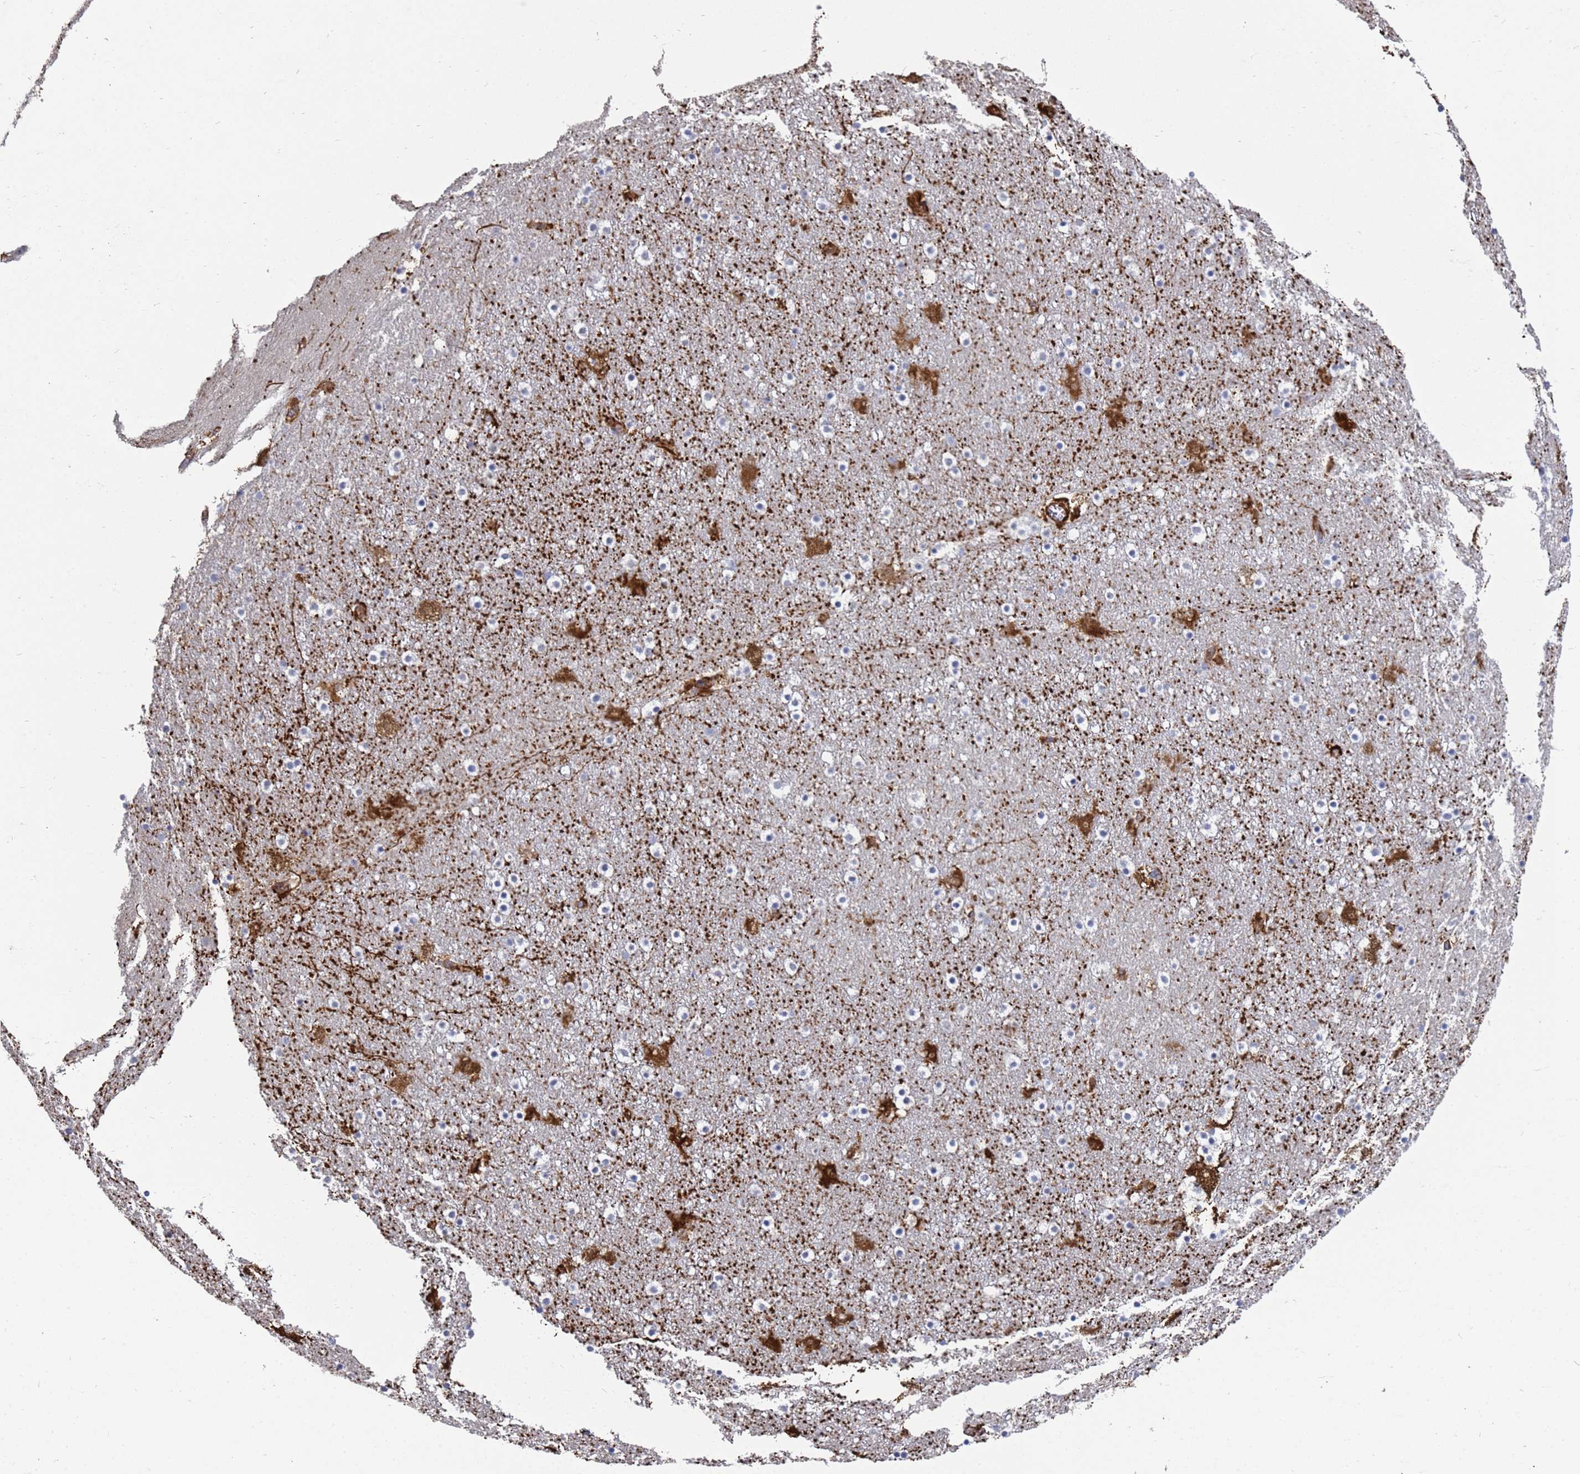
{"staining": {"intensity": "strong", "quantity": "25%-75%", "location": "cytoplasmic/membranous"}, "tissue": "caudate", "cell_type": "Glial cells", "image_type": "normal", "snomed": [{"axis": "morphology", "description": "Normal tissue, NOS"}, {"axis": "topography", "description": "Lateral ventricle wall"}], "caption": "The photomicrograph displays immunohistochemical staining of unremarkable caudate. There is strong cytoplasmic/membranous positivity is appreciated in about 25%-75% of glial cells. (brown staining indicates protein expression, while blue staining denotes nuclei).", "gene": "SYT13", "patient": {"sex": "male", "age": 45}}